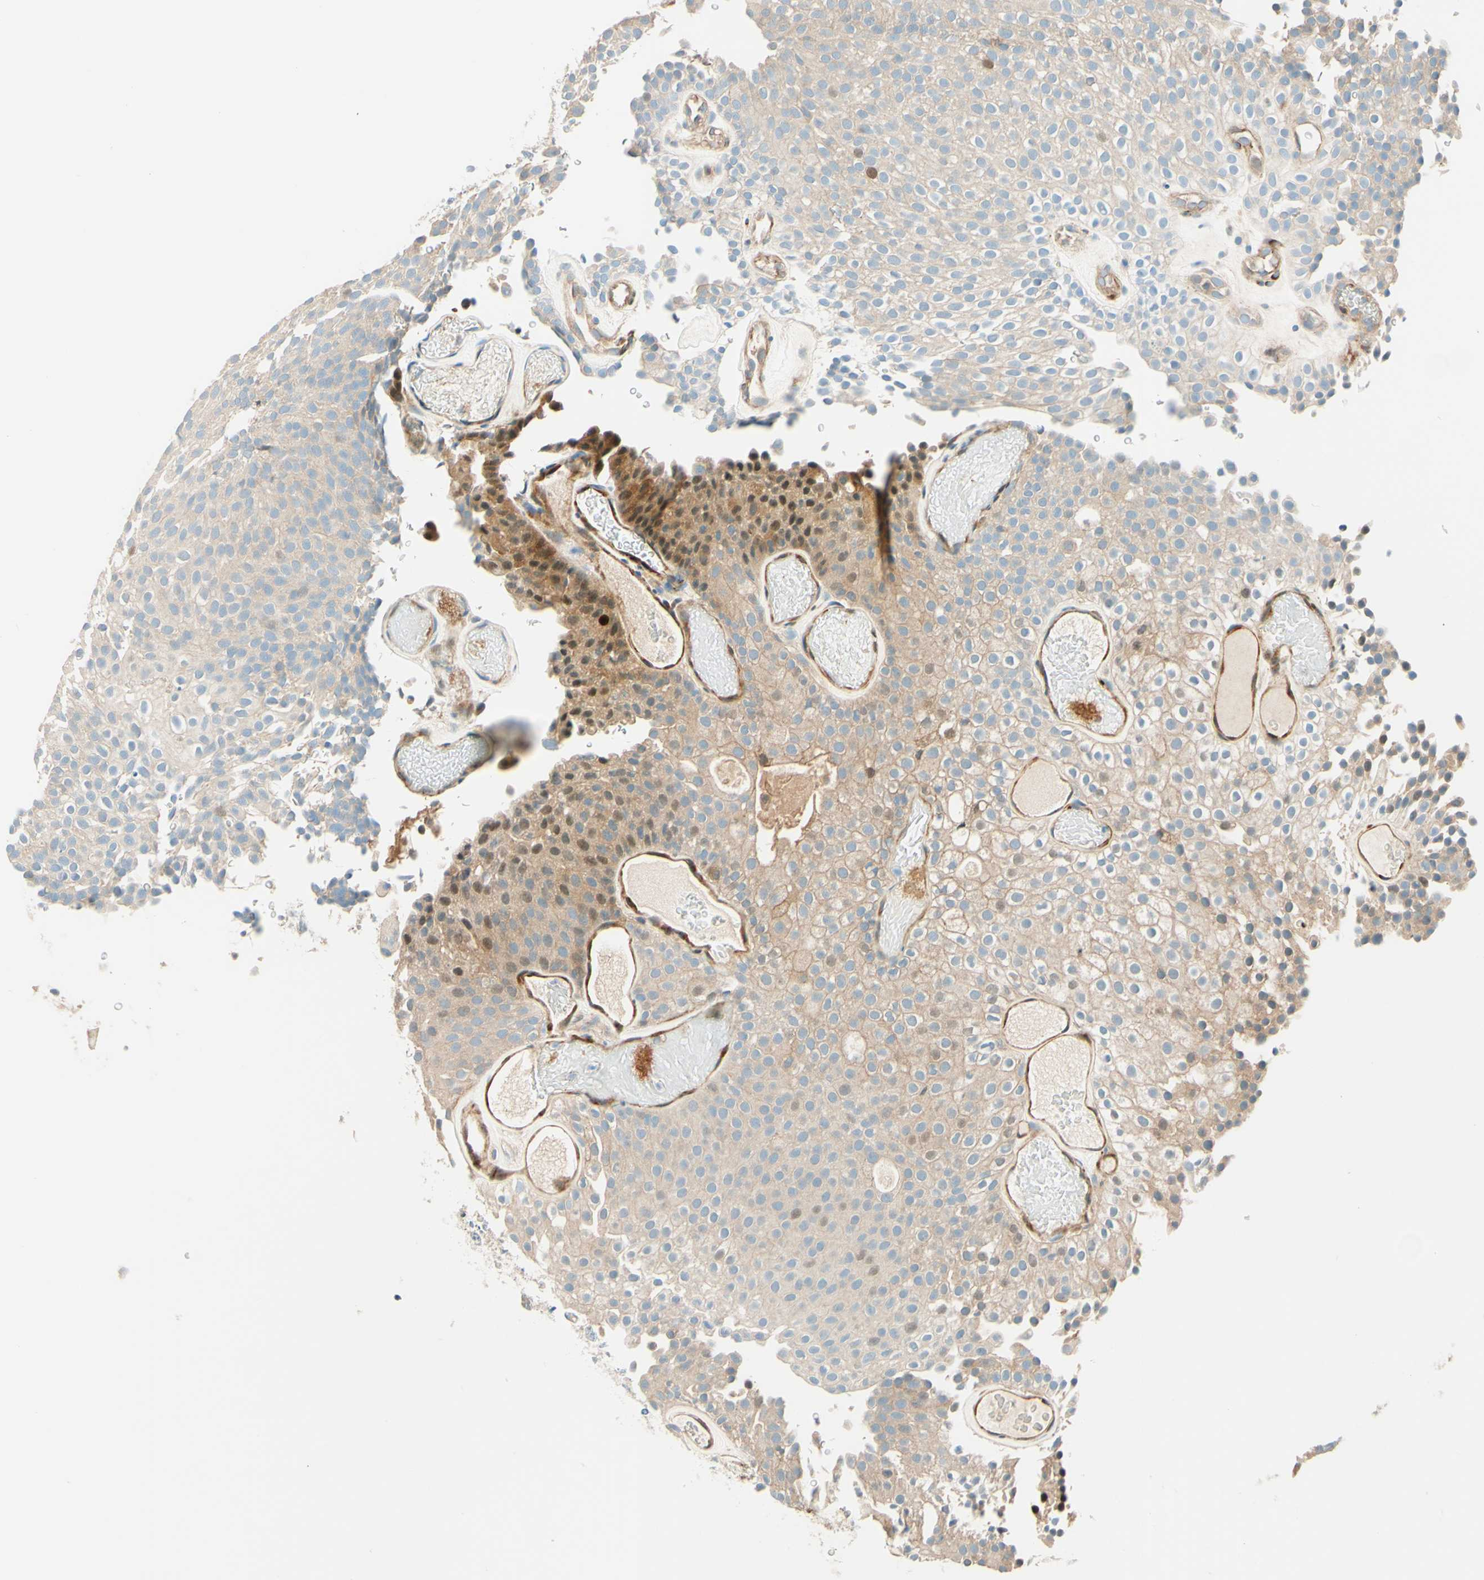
{"staining": {"intensity": "moderate", "quantity": "25%-75%", "location": "cytoplasmic/membranous,nuclear"}, "tissue": "urothelial cancer", "cell_type": "Tumor cells", "image_type": "cancer", "snomed": [{"axis": "morphology", "description": "Urothelial carcinoma, Low grade"}, {"axis": "topography", "description": "Urinary bladder"}], "caption": "Urothelial carcinoma (low-grade) tissue demonstrates moderate cytoplasmic/membranous and nuclear staining in approximately 25%-75% of tumor cells", "gene": "TAOK2", "patient": {"sex": "male", "age": 78}}